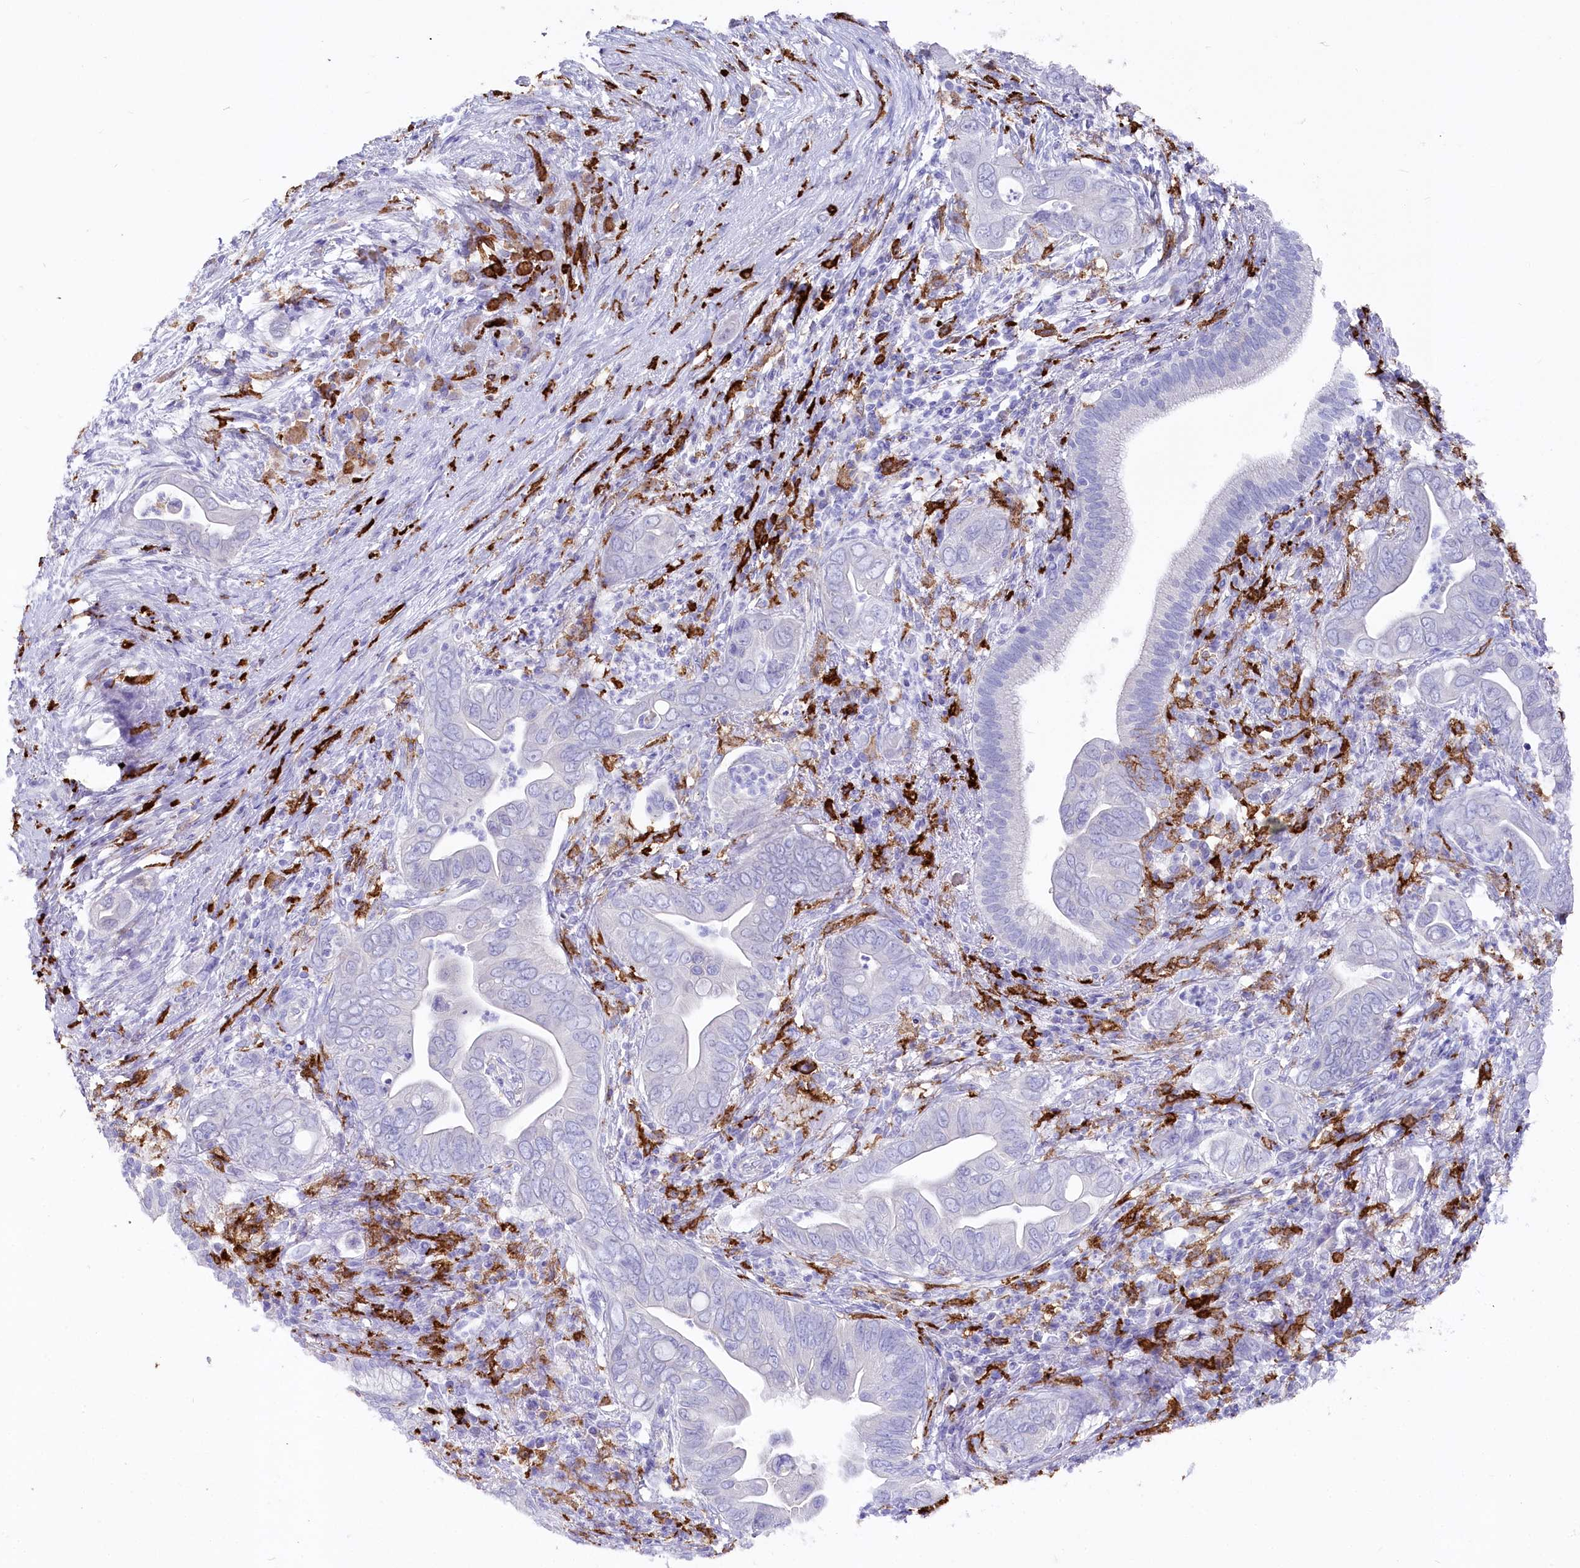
{"staining": {"intensity": "negative", "quantity": "none", "location": "none"}, "tissue": "pancreatic cancer", "cell_type": "Tumor cells", "image_type": "cancer", "snomed": [{"axis": "morphology", "description": "Adenocarcinoma, NOS"}, {"axis": "topography", "description": "Pancreas"}], "caption": "A high-resolution photomicrograph shows immunohistochemistry (IHC) staining of adenocarcinoma (pancreatic), which demonstrates no significant positivity in tumor cells.", "gene": "CLEC4M", "patient": {"sex": "male", "age": 75}}